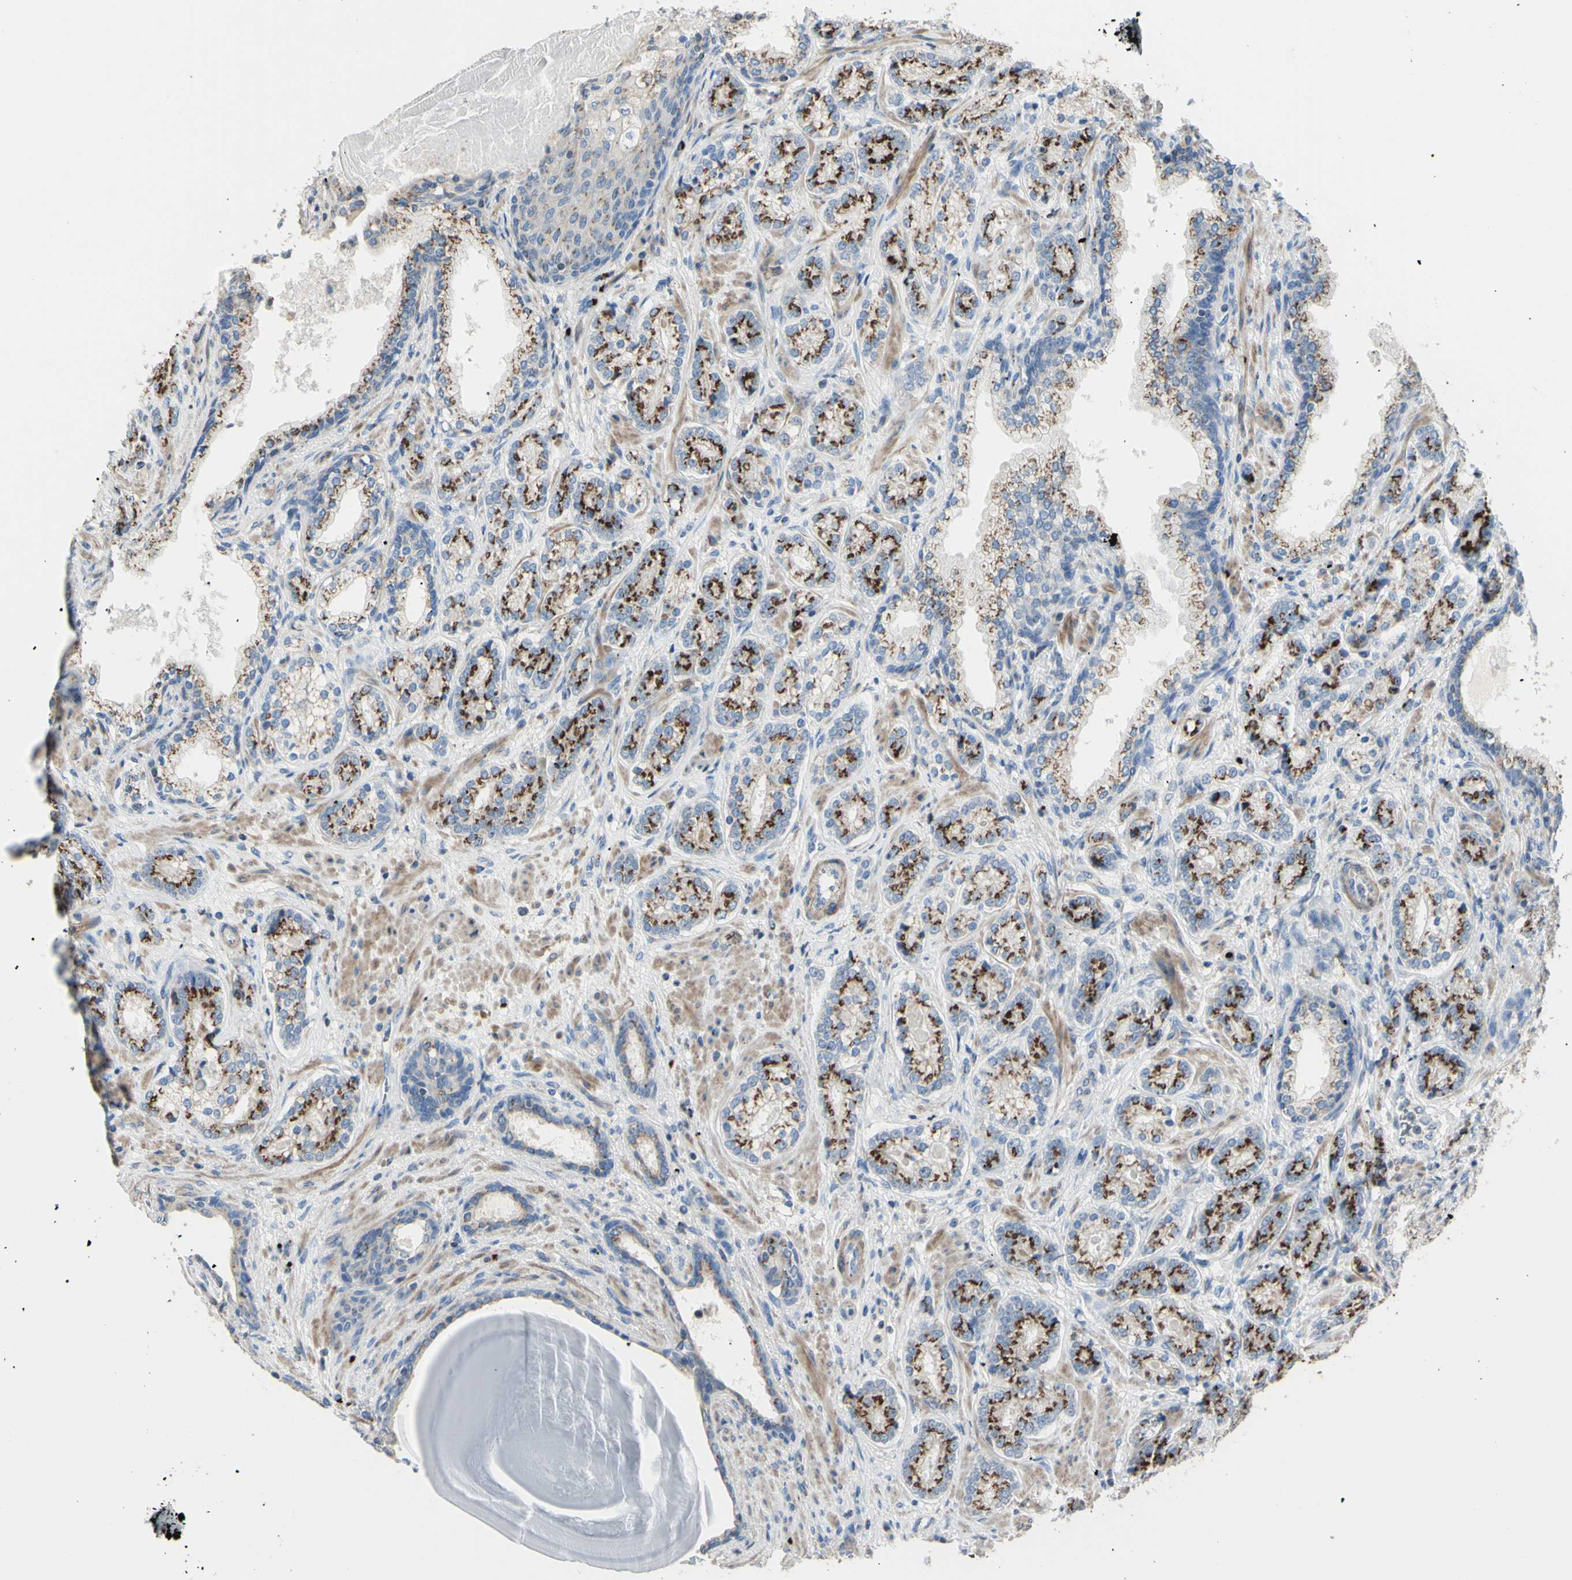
{"staining": {"intensity": "moderate", "quantity": ">75%", "location": "cytoplasmic/membranous"}, "tissue": "prostate cancer", "cell_type": "Tumor cells", "image_type": "cancer", "snomed": [{"axis": "morphology", "description": "Adenocarcinoma, High grade"}, {"axis": "topography", "description": "Prostate"}], "caption": "Prostate cancer (adenocarcinoma (high-grade)) stained for a protein (brown) shows moderate cytoplasmic/membranous positive staining in approximately >75% of tumor cells.", "gene": "B4GALT3", "patient": {"sex": "male", "age": 61}}